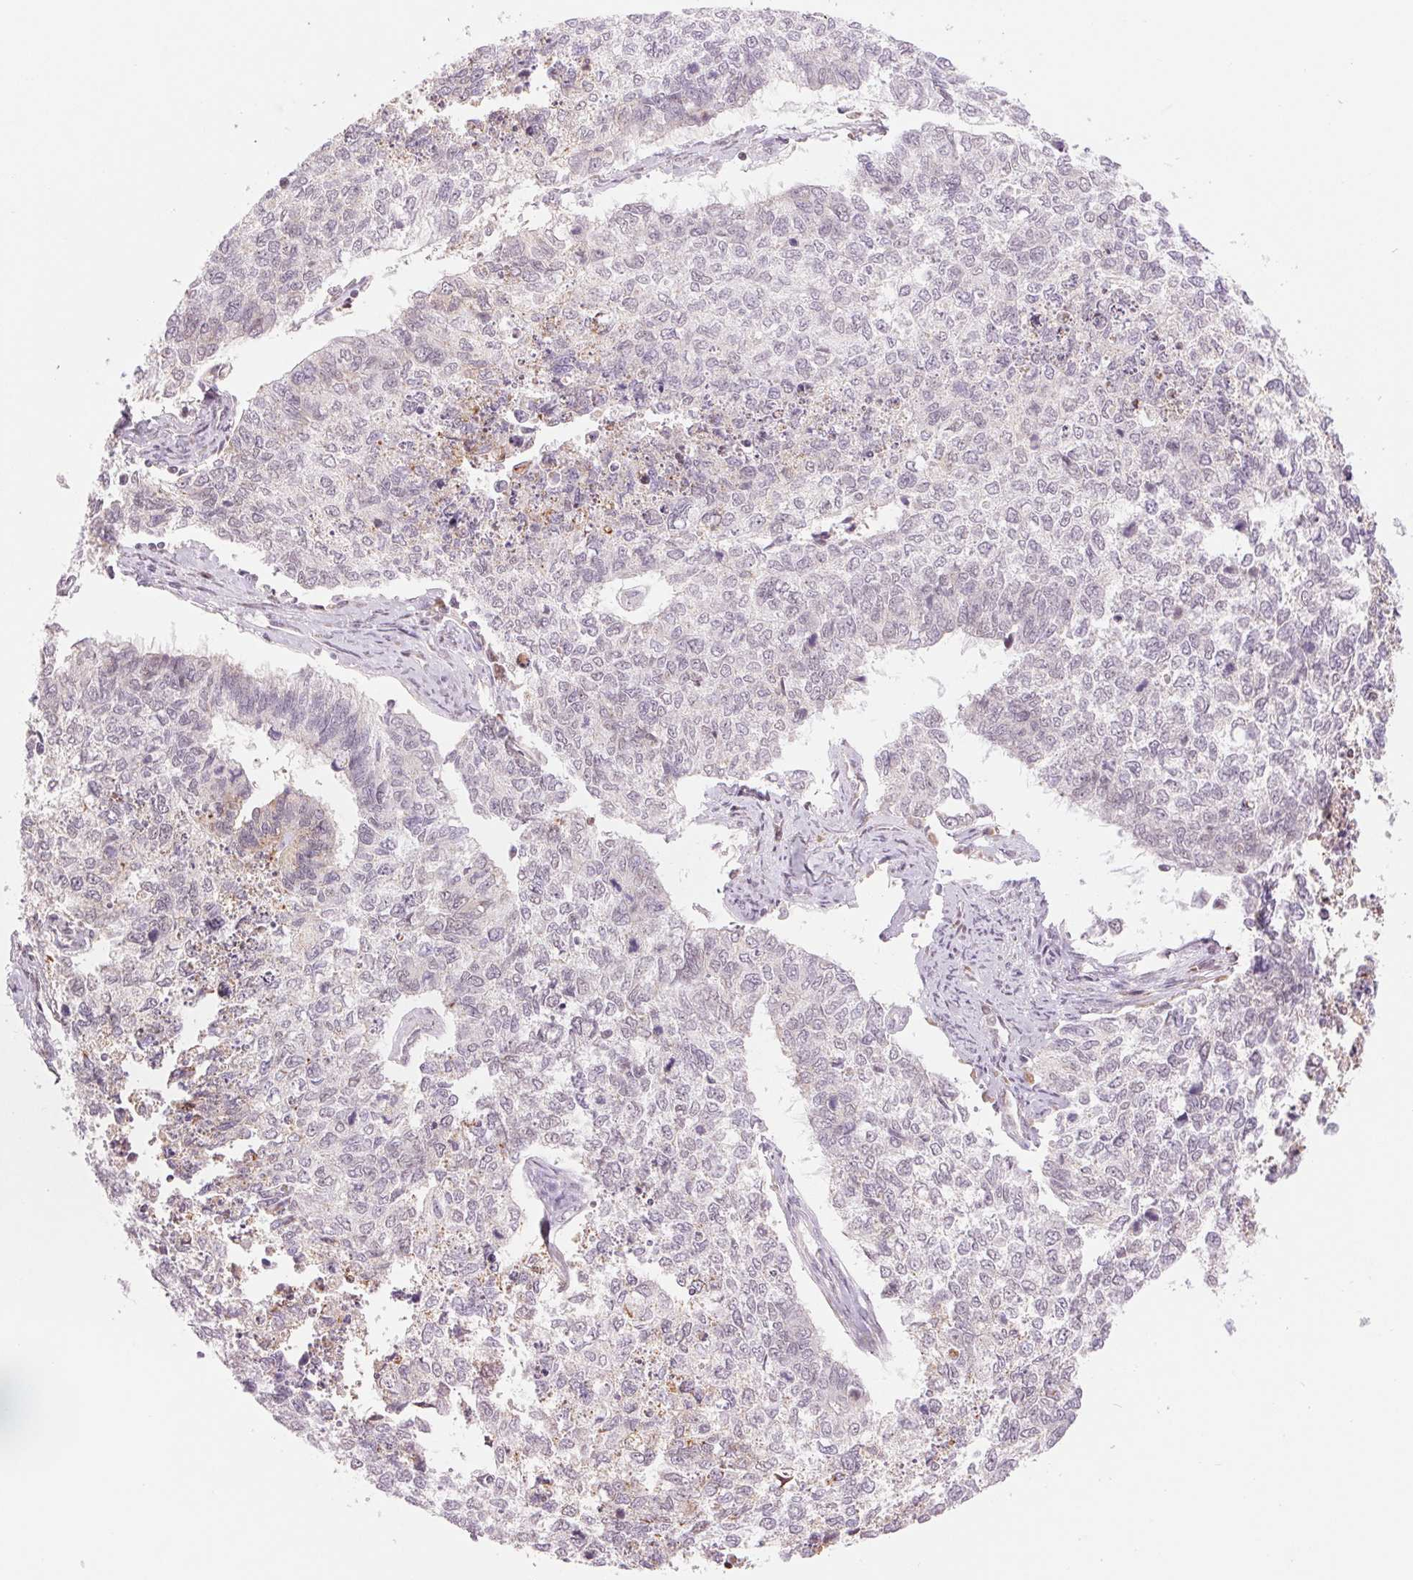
{"staining": {"intensity": "negative", "quantity": "none", "location": "none"}, "tissue": "cervical cancer", "cell_type": "Tumor cells", "image_type": "cancer", "snomed": [{"axis": "morphology", "description": "Adenocarcinoma, NOS"}, {"axis": "topography", "description": "Cervix"}], "caption": "High power microscopy image of an IHC histopathology image of cervical cancer, revealing no significant expression in tumor cells.", "gene": "ARHGAP32", "patient": {"sex": "female", "age": 63}}